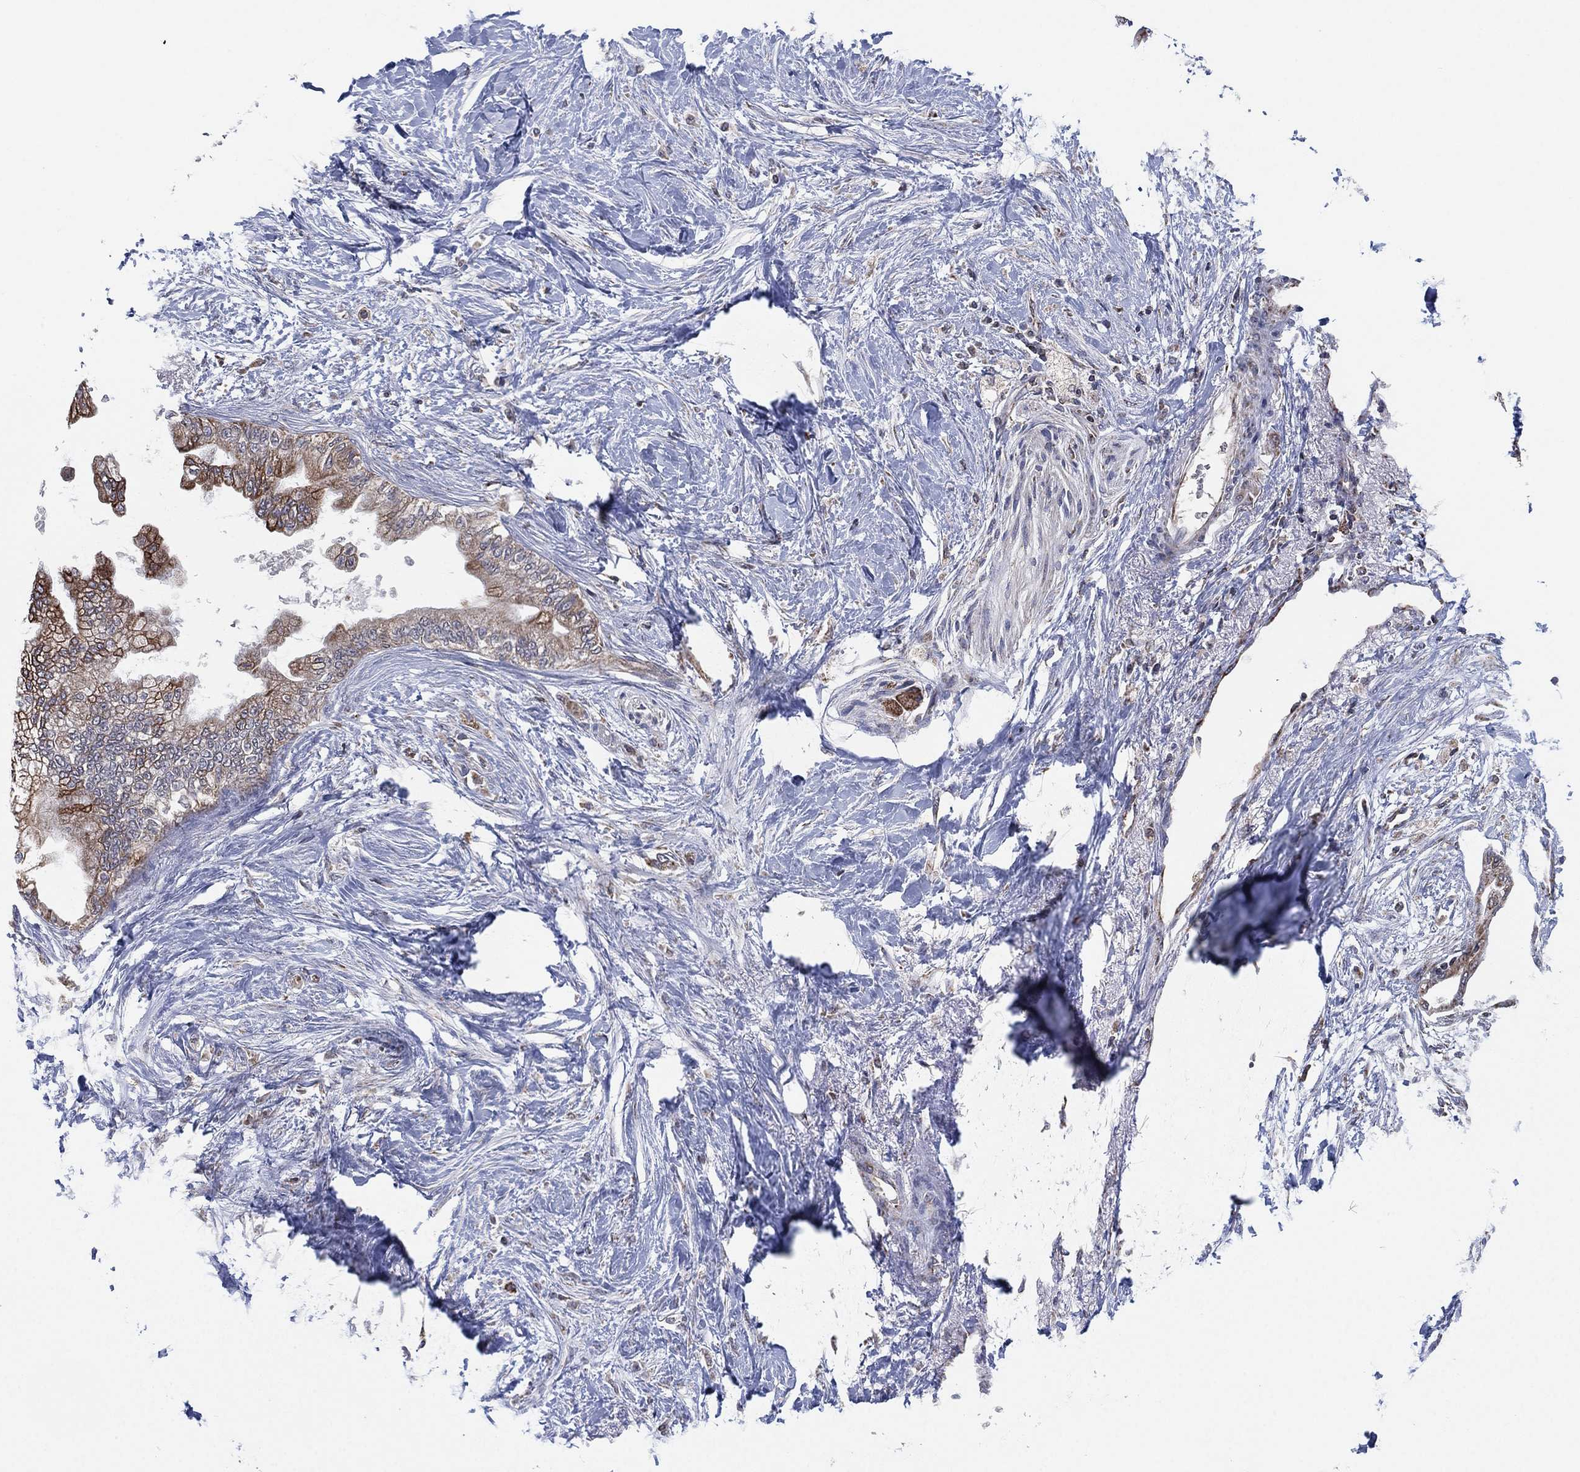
{"staining": {"intensity": "moderate", "quantity": "<25%", "location": "cytoplasmic/membranous"}, "tissue": "pancreatic cancer", "cell_type": "Tumor cells", "image_type": "cancer", "snomed": [{"axis": "morphology", "description": "Normal tissue, NOS"}, {"axis": "morphology", "description": "Adenocarcinoma, NOS"}, {"axis": "topography", "description": "Pancreas"}, {"axis": "topography", "description": "Duodenum"}], "caption": "Brown immunohistochemical staining in pancreatic adenocarcinoma shows moderate cytoplasmic/membranous expression in about <25% of tumor cells. (Stains: DAB (3,3'-diaminobenzidine) in brown, nuclei in blue, Microscopy: brightfield microscopy at high magnification).", "gene": "PSMG4", "patient": {"sex": "female", "age": 60}}